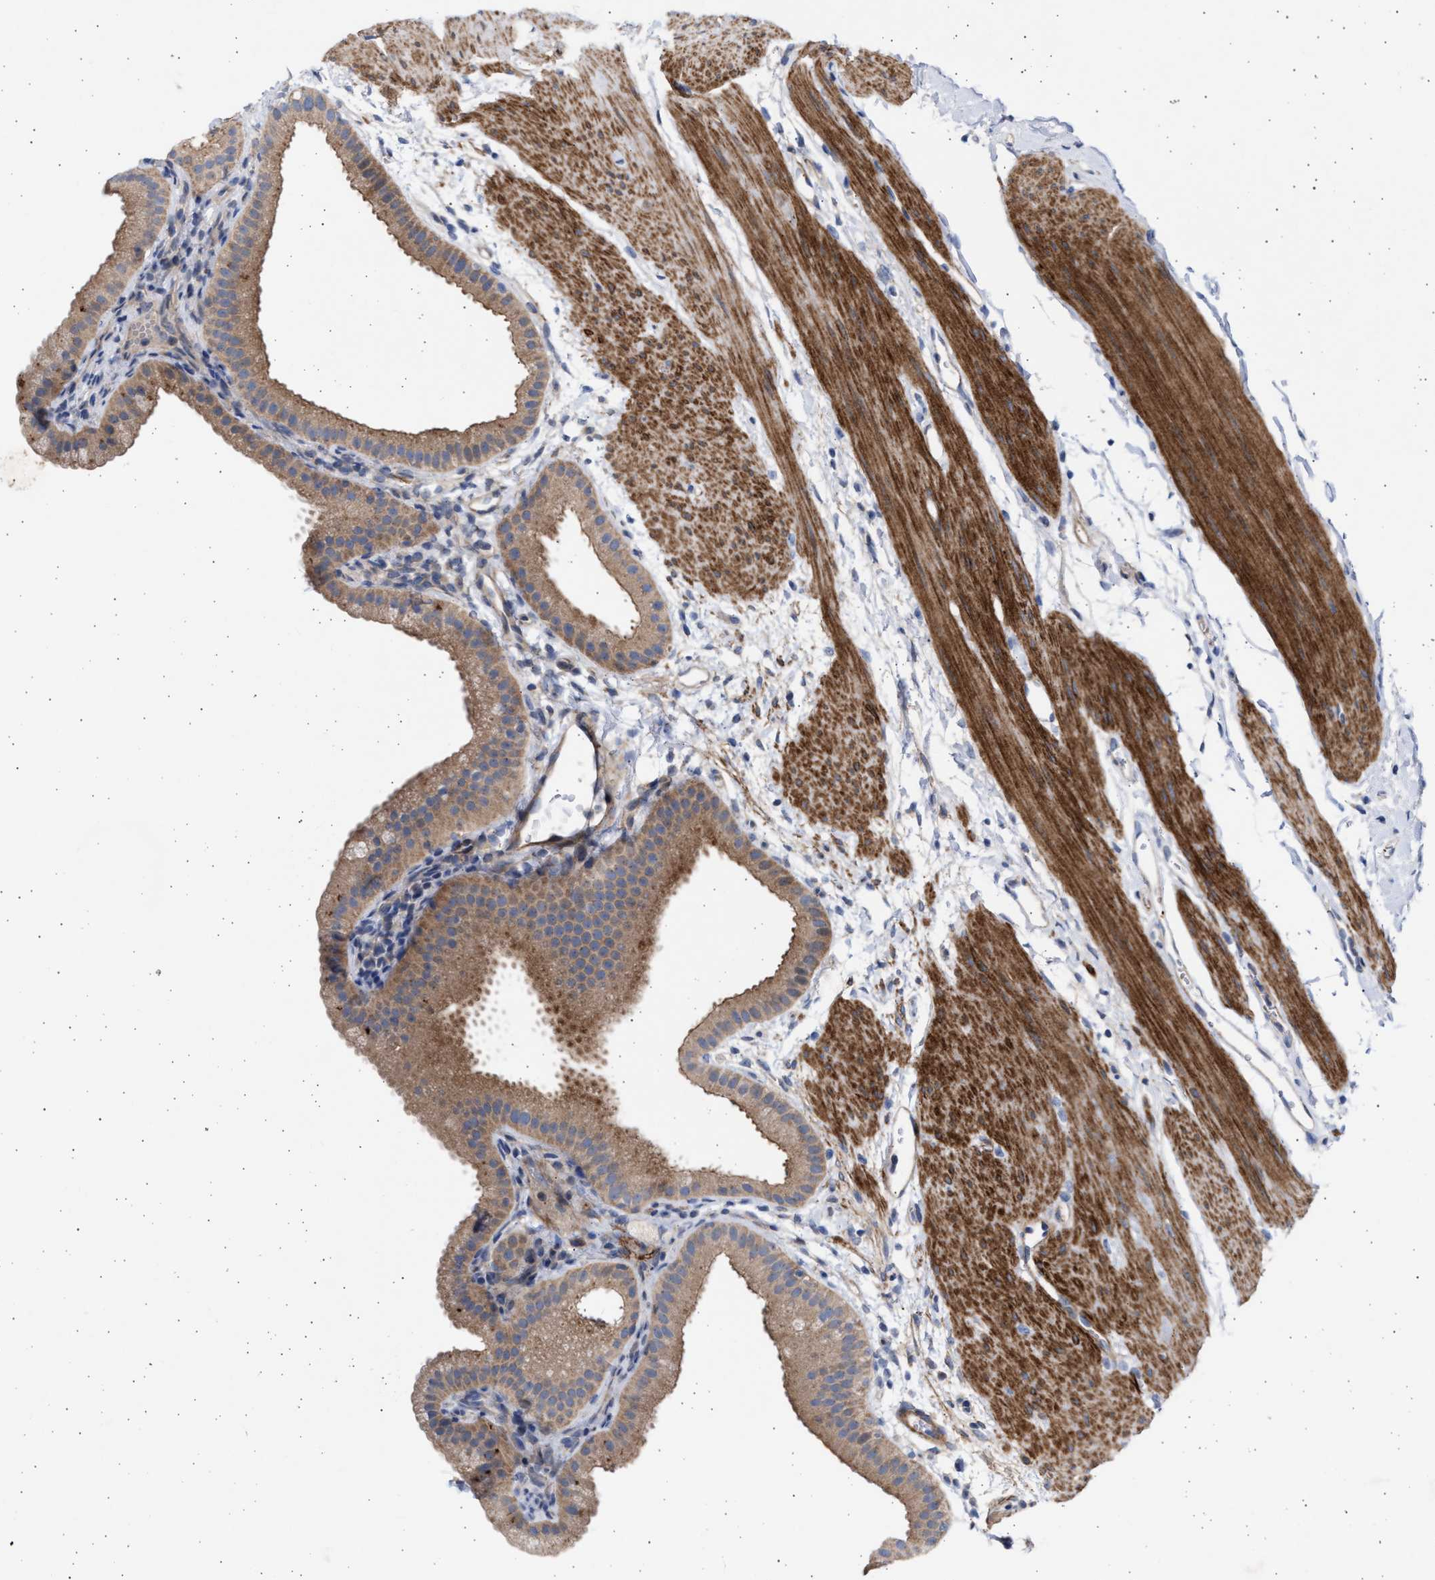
{"staining": {"intensity": "moderate", "quantity": ">75%", "location": "cytoplasmic/membranous"}, "tissue": "gallbladder", "cell_type": "Glandular cells", "image_type": "normal", "snomed": [{"axis": "morphology", "description": "Normal tissue, NOS"}, {"axis": "topography", "description": "Gallbladder"}], "caption": "The histopathology image demonstrates a brown stain indicating the presence of a protein in the cytoplasmic/membranous of glandular cells in gallbladder.", "gene": "NBR1", "patient": {"sex": "female", "age": 64}}